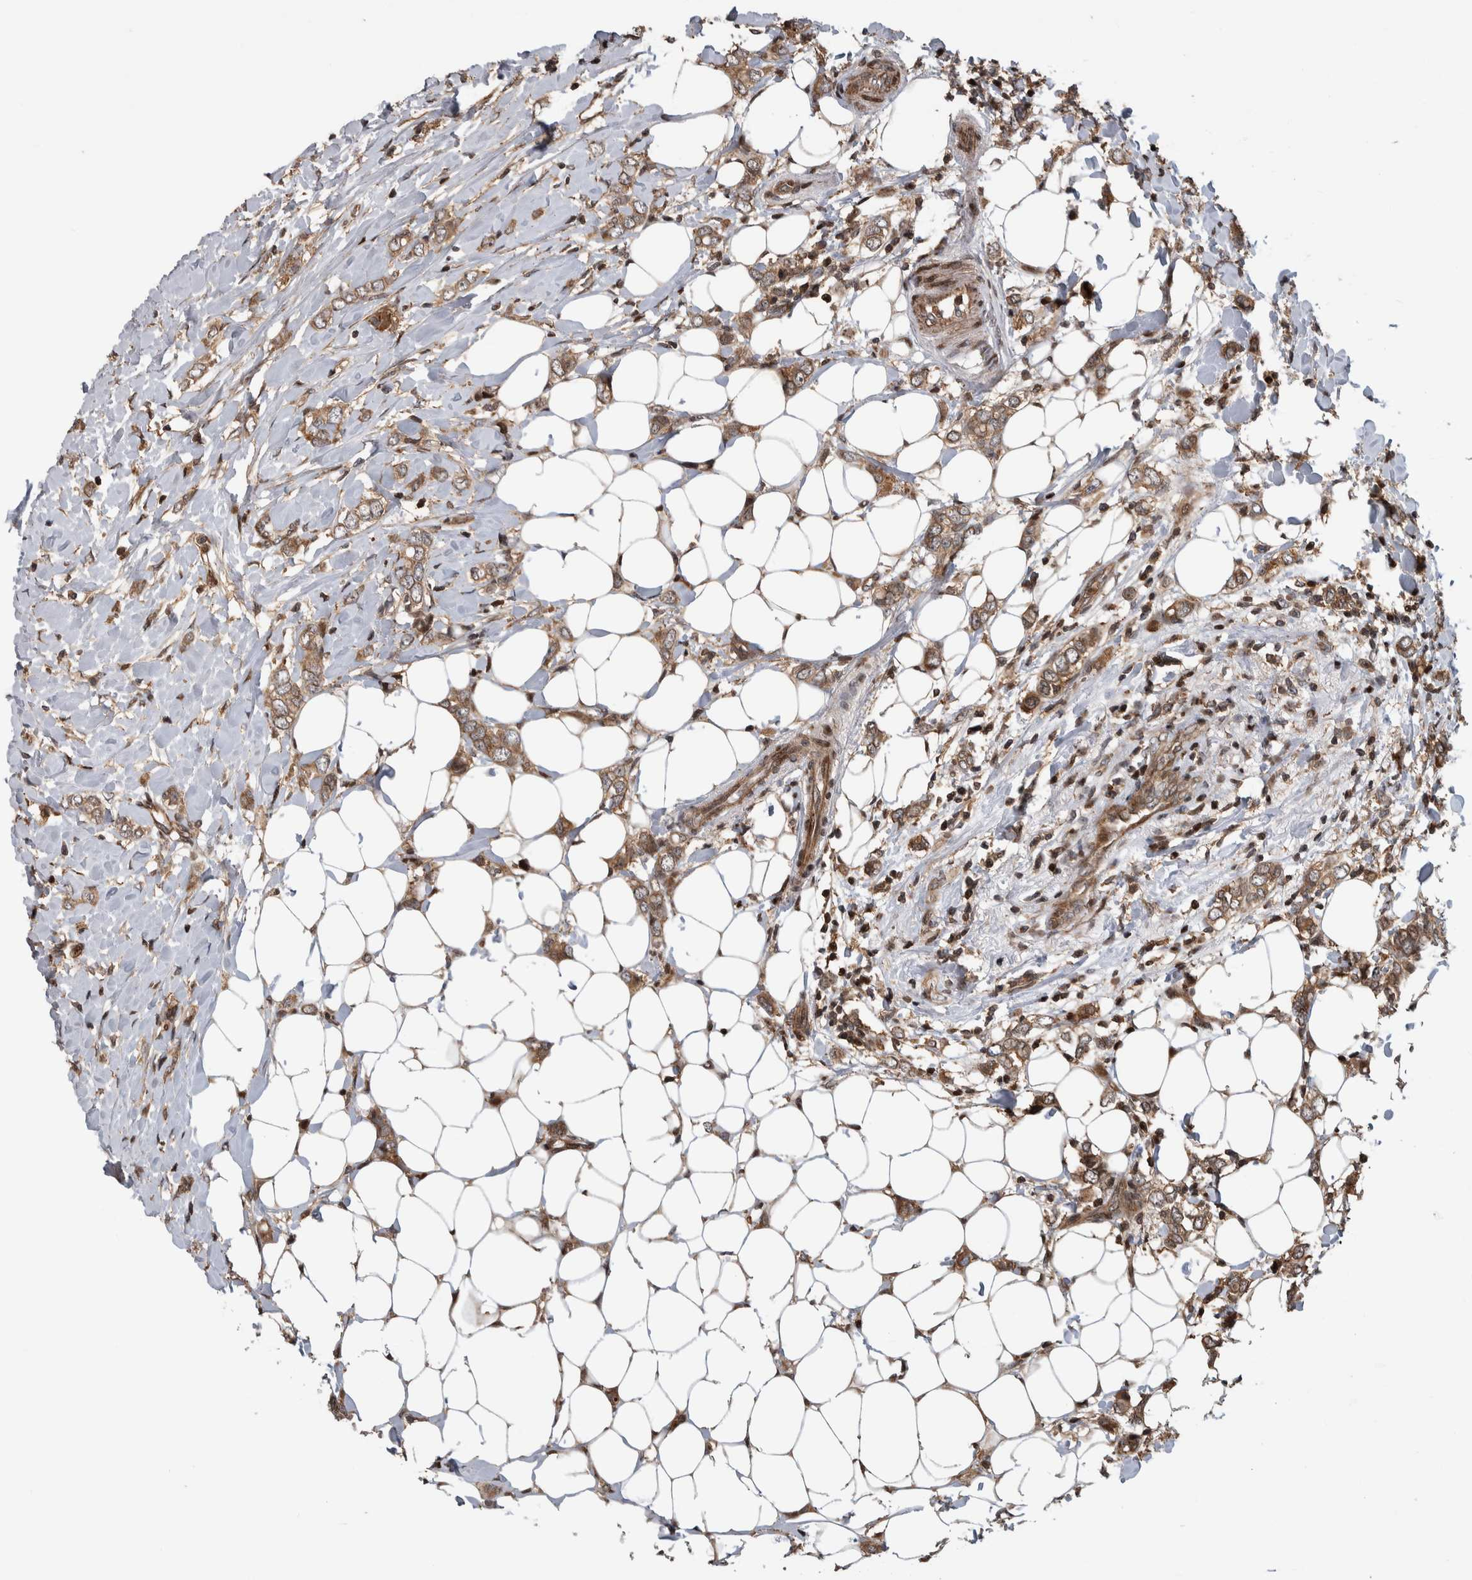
{"staining": {"intensity": "moderate", "quantity": ">75%", "location": "cytoplasmic/membranous"}, "tissue": "breast cancer", "cell_type": "Tumor cells", "image_type": "cancer", "snomed": [{"axis": "morphology", "description": "Normal tissue, NOS"}, {"axis": "morphology", "description": "Lobular carcinoma"}, {"axis": "topography", "description": "Breast"}], "caption": "High-power microscopy captured an IHC photomicrograph of breast lobular carcinoma, revealing moderate cytoplasmic/membranous positivity in about >75% of tumor cells.", "gene": "ARFGEF1", "patient": {"sex": "female", "age": 47}}